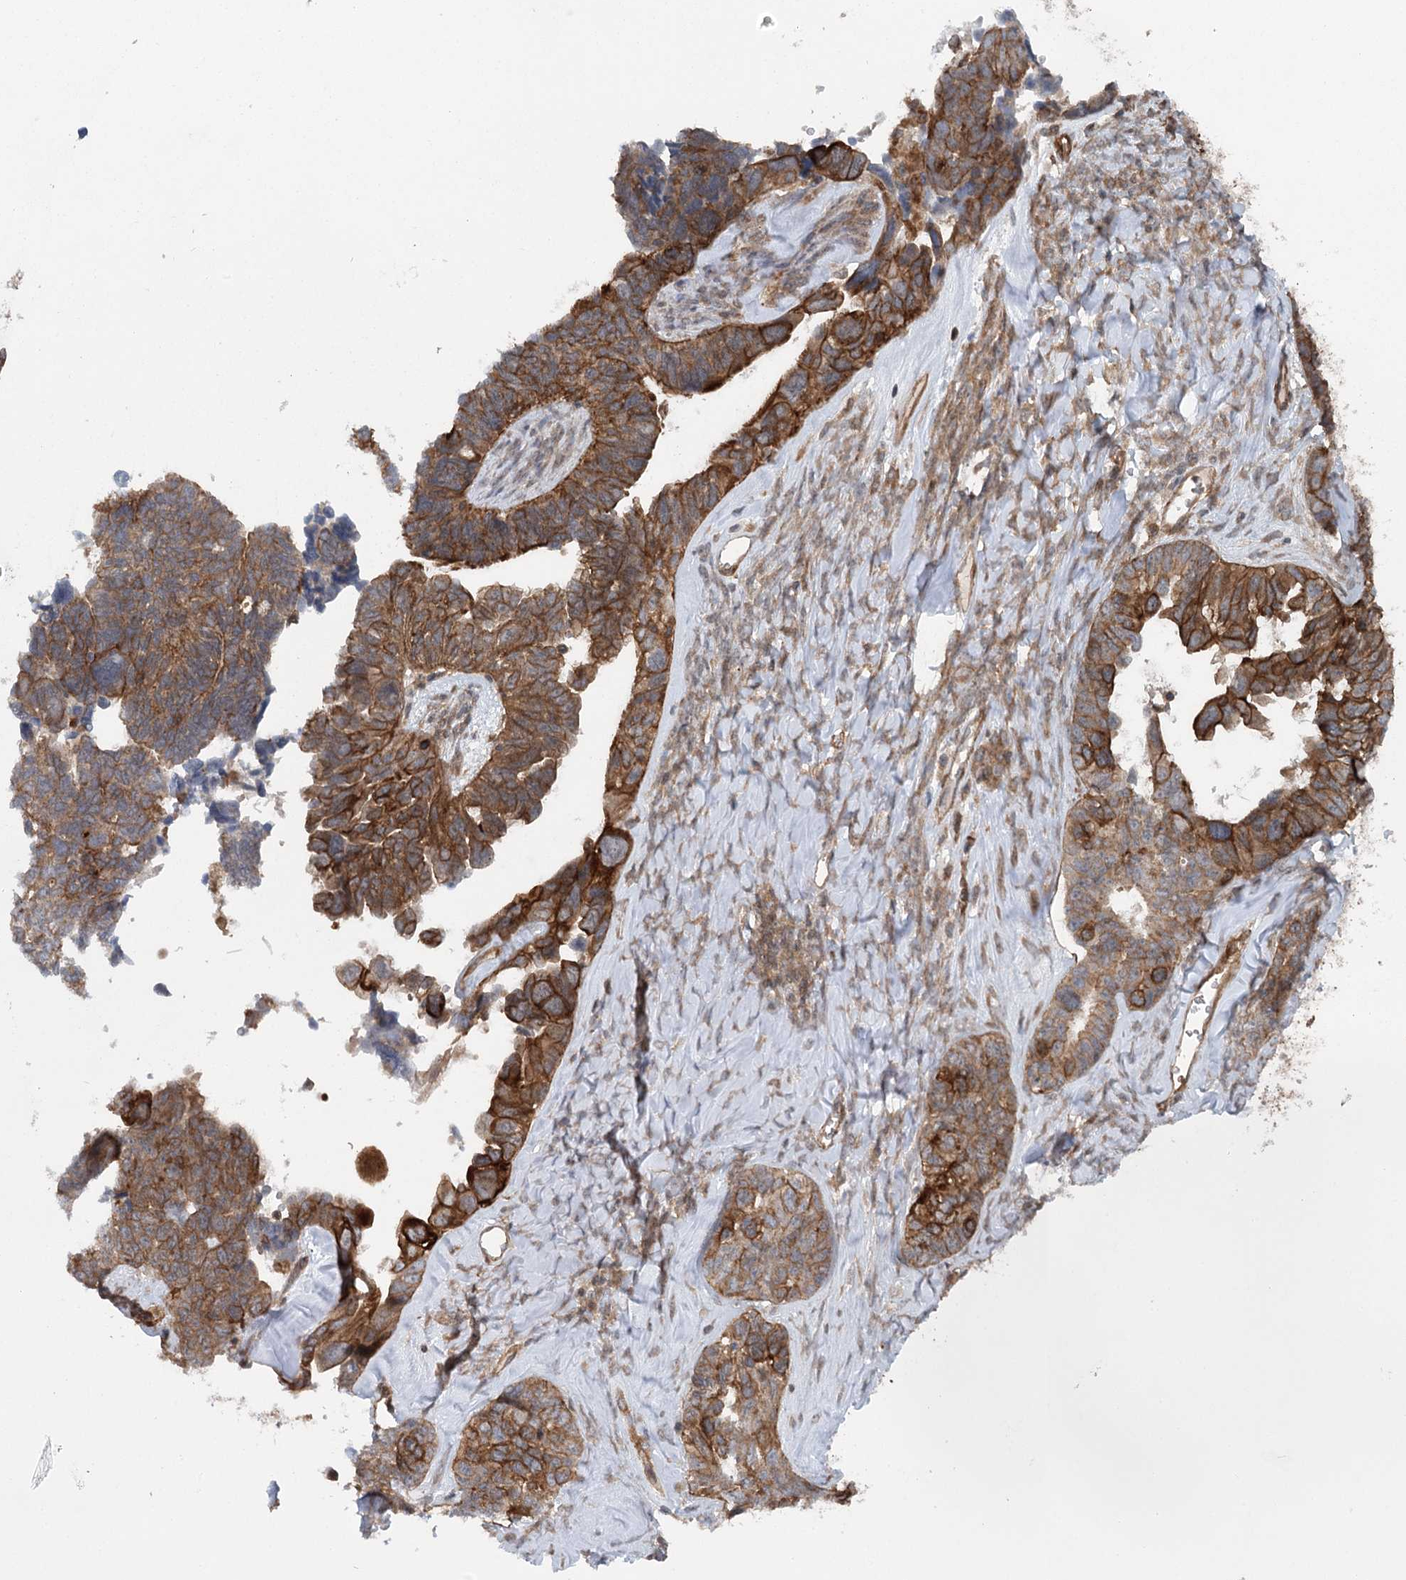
{"staining": {"intensity": "strong", "quantity": ">75%", "location": "cytoplasmic/membranous"}, "tissue": "ovarian cancer", "cell_type": "Tumor cells", "image_type": "cancer", "snomed": [{"axis": "morphology", "description": "Cystadenocarcinoma, serous, NOS"}, {"axis": "topography", "description": "Ovary"}], "caption": "Tumor cells reveal high levels of strong cytoplasmic/membranous expression in approximately >75% of cells in ovarian serous cystadenocarcinoma. Immunohistochemistry stains the protein of interest in brown and the nuclei are stained blue.", "gene": "IQSEC1", "patient": {"sex": "female", "age": 79}}